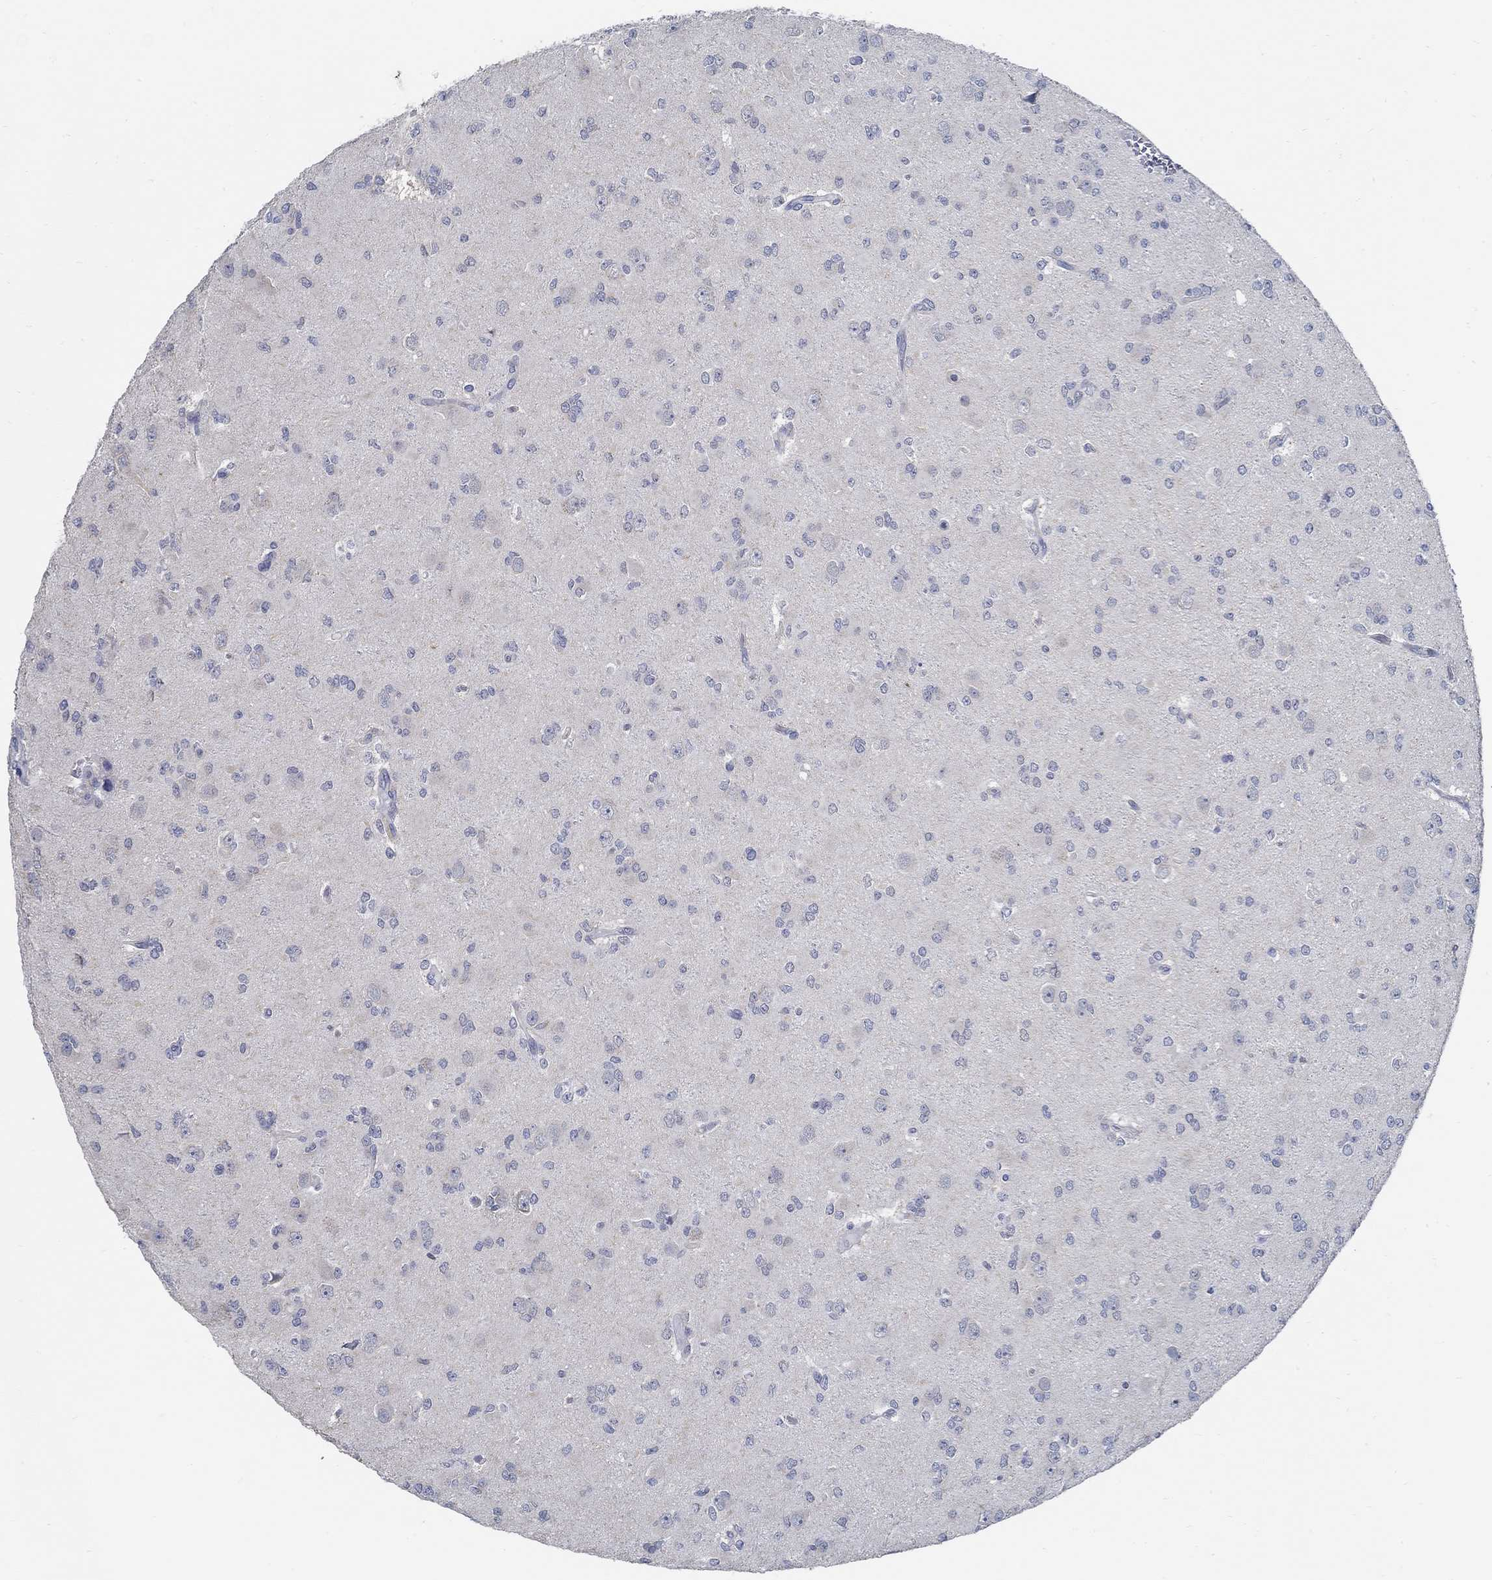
{"staining": {"intensity": "negative", "quantity": "none", "location": "none"}, "tissue": "glioma", "cell_type": "Tumor cells", "image_type": "cancer", "snomed": [{"axis": "morphology", "description": "Glioma, malignant, Low grade"}, {"axis": "topography", "description": "Brain"}], "caption": "An image of malignant glioma (low-grade) stained for a protein exhibits no brown staining in tumor cells.", "gene": "PCDH11X", "patient": {"sex": "male", "age": 27}}